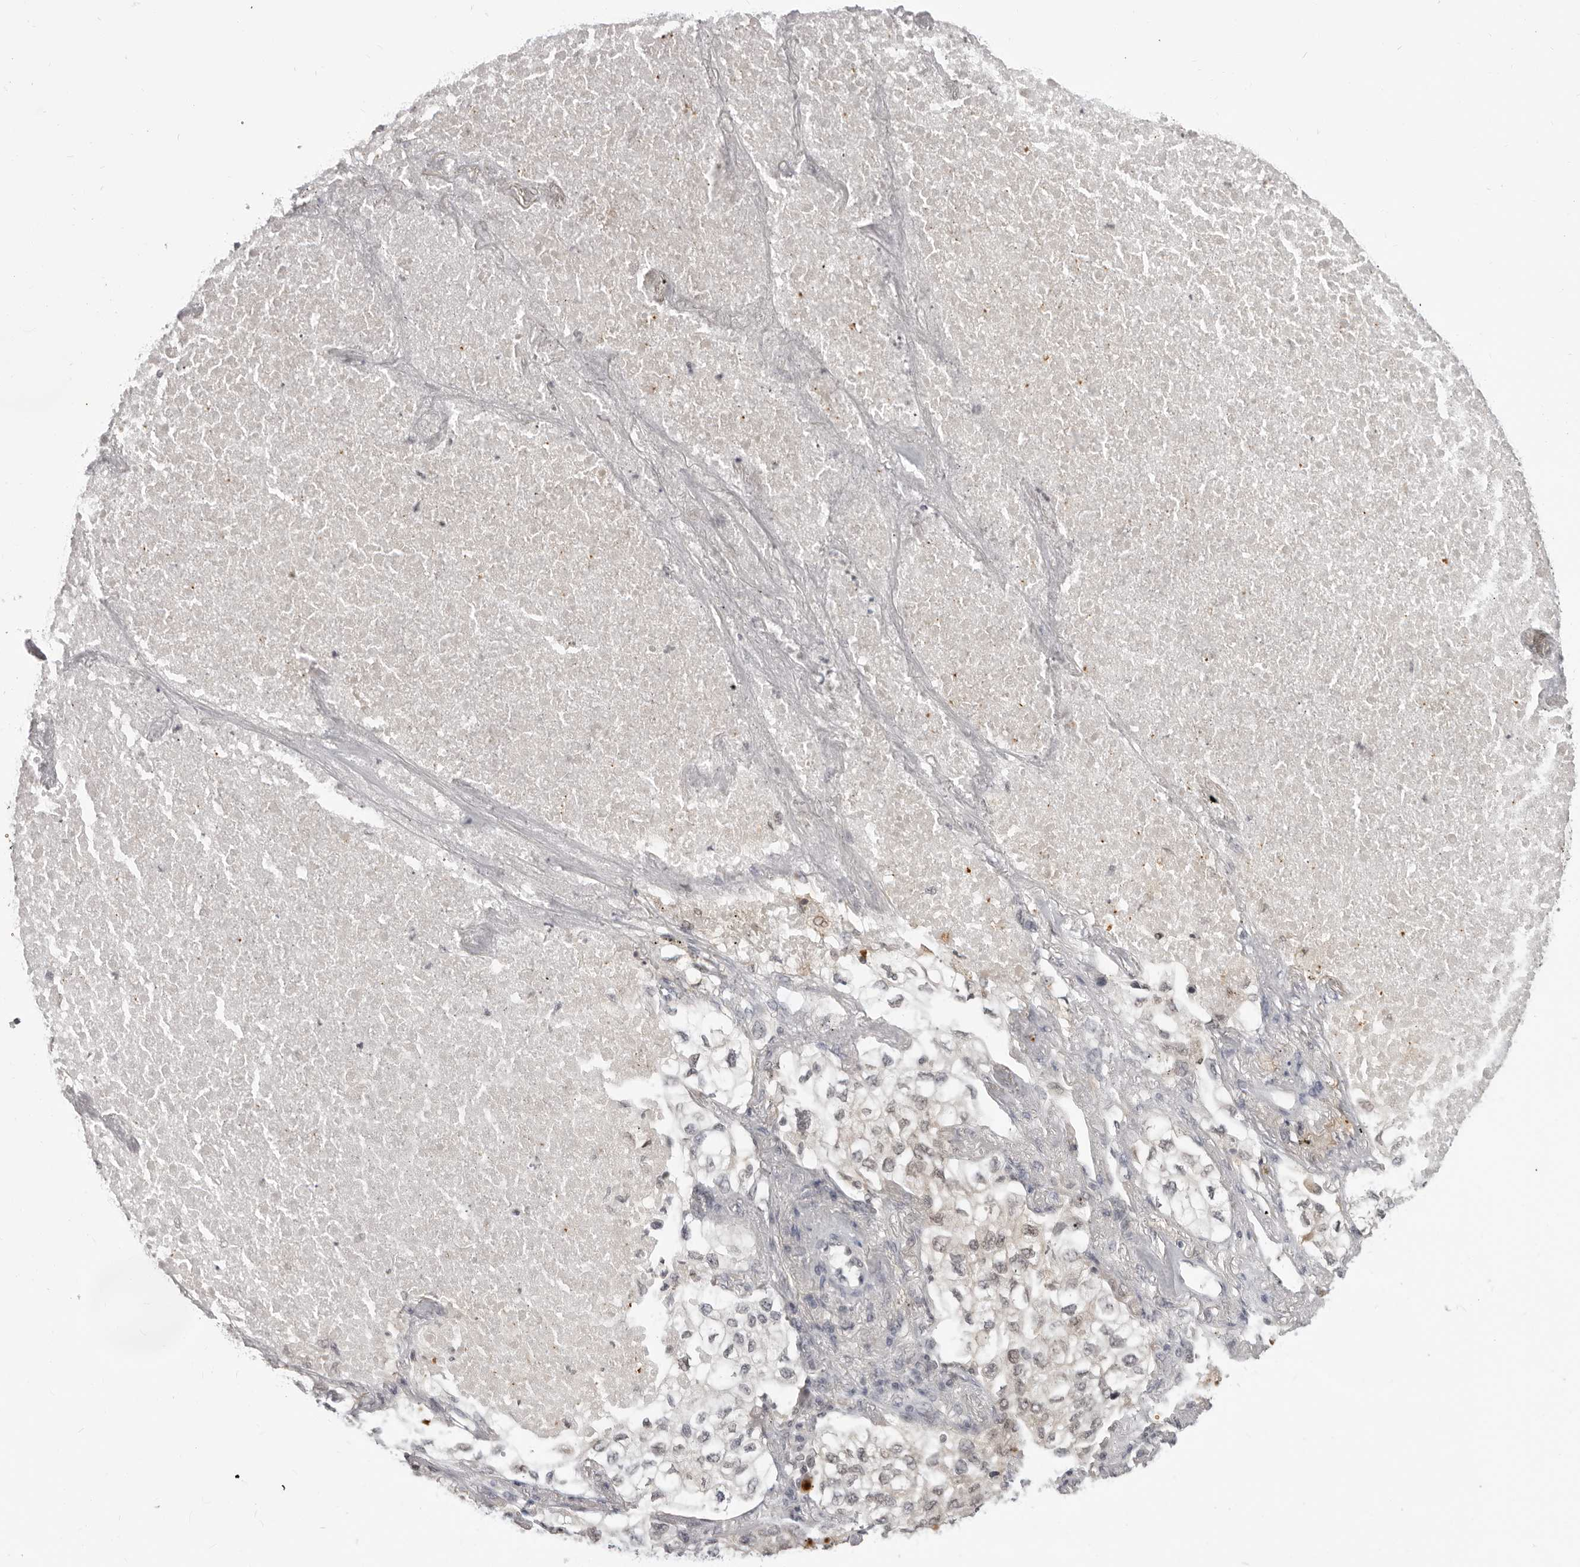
{"staining": {"intensity": "weak", "quantity": "25%-75%", "location": "nuclear"}, "tissue": "lung cancer", "cell_type": "Tumor cells", "image_type": "cancer", "snomed": [{"axis": "morphology", "description": "Adenocarcinoma, NOS"}, {"axis": "topography", "description": "Lung"}], "caption": "Tumor cells show low levels of weak nuclear staining in about 25%-75% of cells in adenocarcinoma (lung).", "gene": "SRGAP2", "patient": {"sex": "male", "age": 63}}